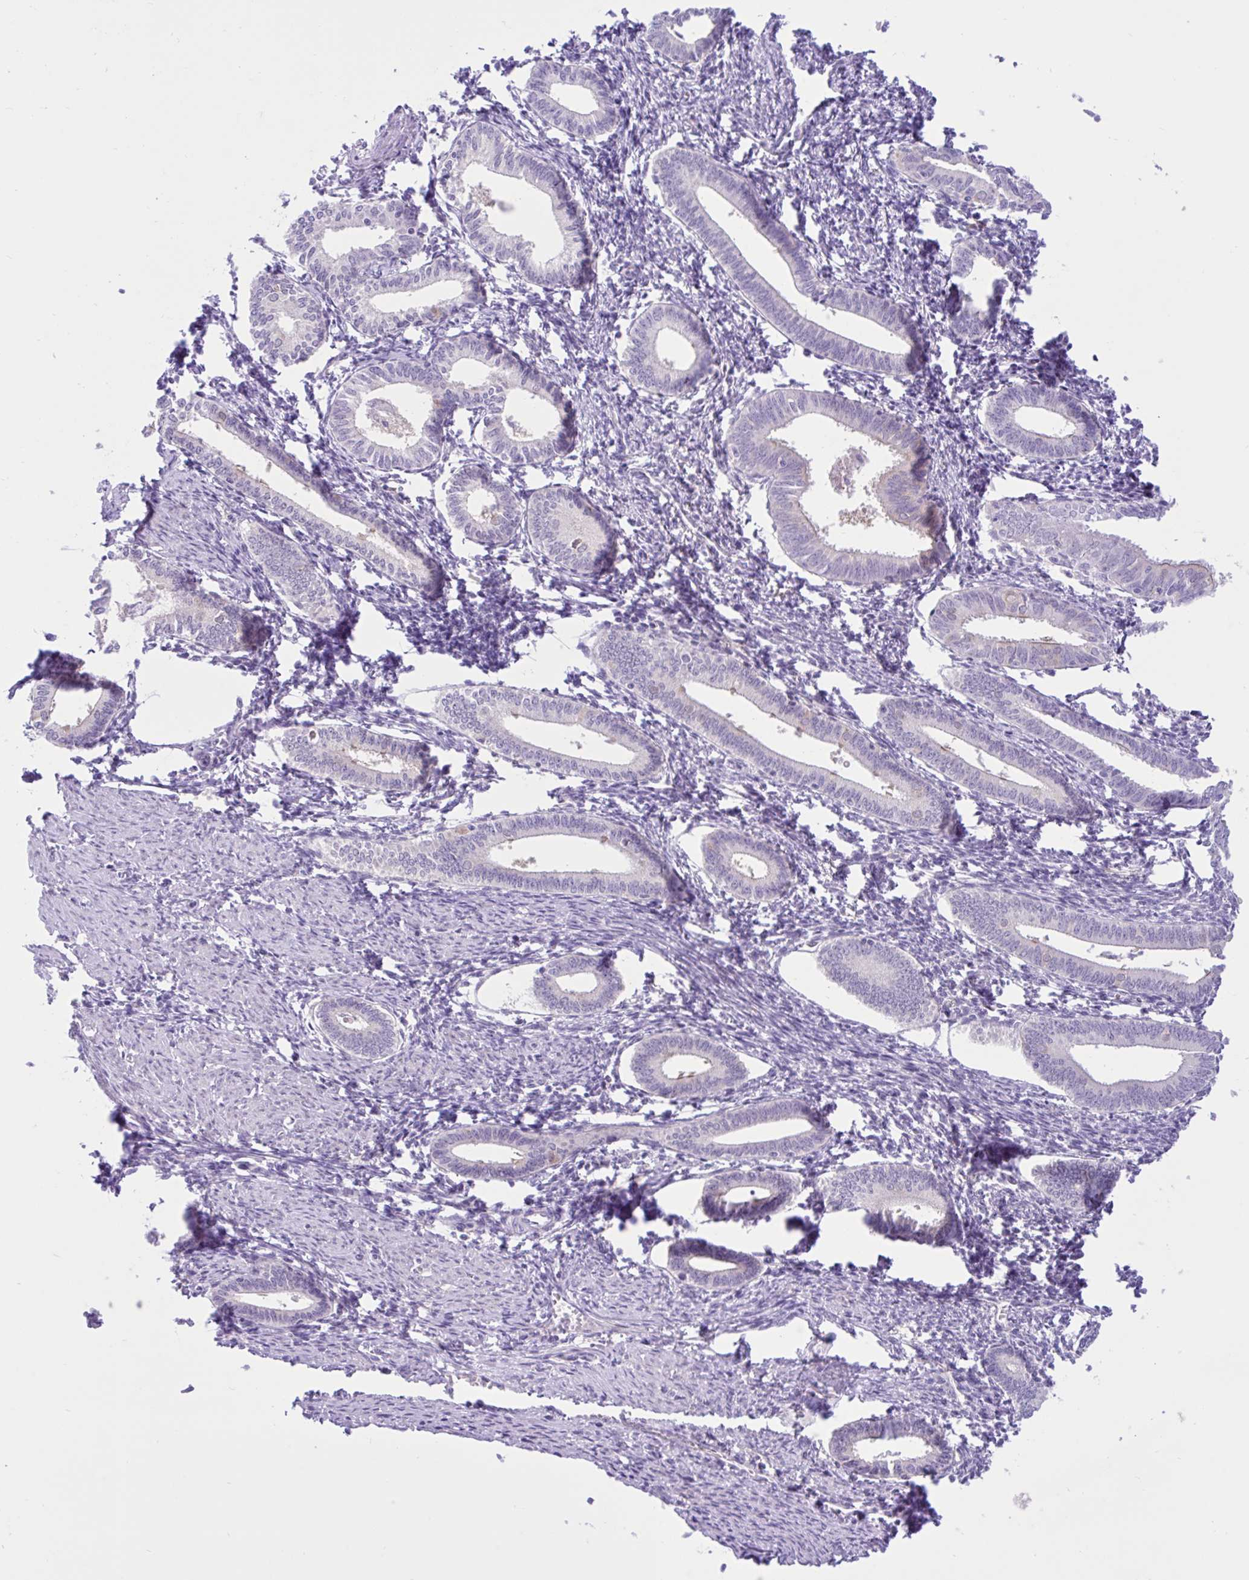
{"staining": {"intensity": "negative", "quantity": "none", "location": "none"}, "tissue": "endometrium", "cell_type": "Cells in endometrial stroma", "image_type": "normal", "snomed": [{"axis": "morphology", "description": "Normal tissue, NOS"}, {"axis": "topography", "description": "Endometrium"}], "caption": "Immunohistochemical staining of benign endometrium shows no significant positivity in cells in endometrial stroma. (Immunohistochemistry (ihc), brightfield microscopy, high magnification).", "gene": "ZNF101", "patient": {"sex": "female", "age": 41}}